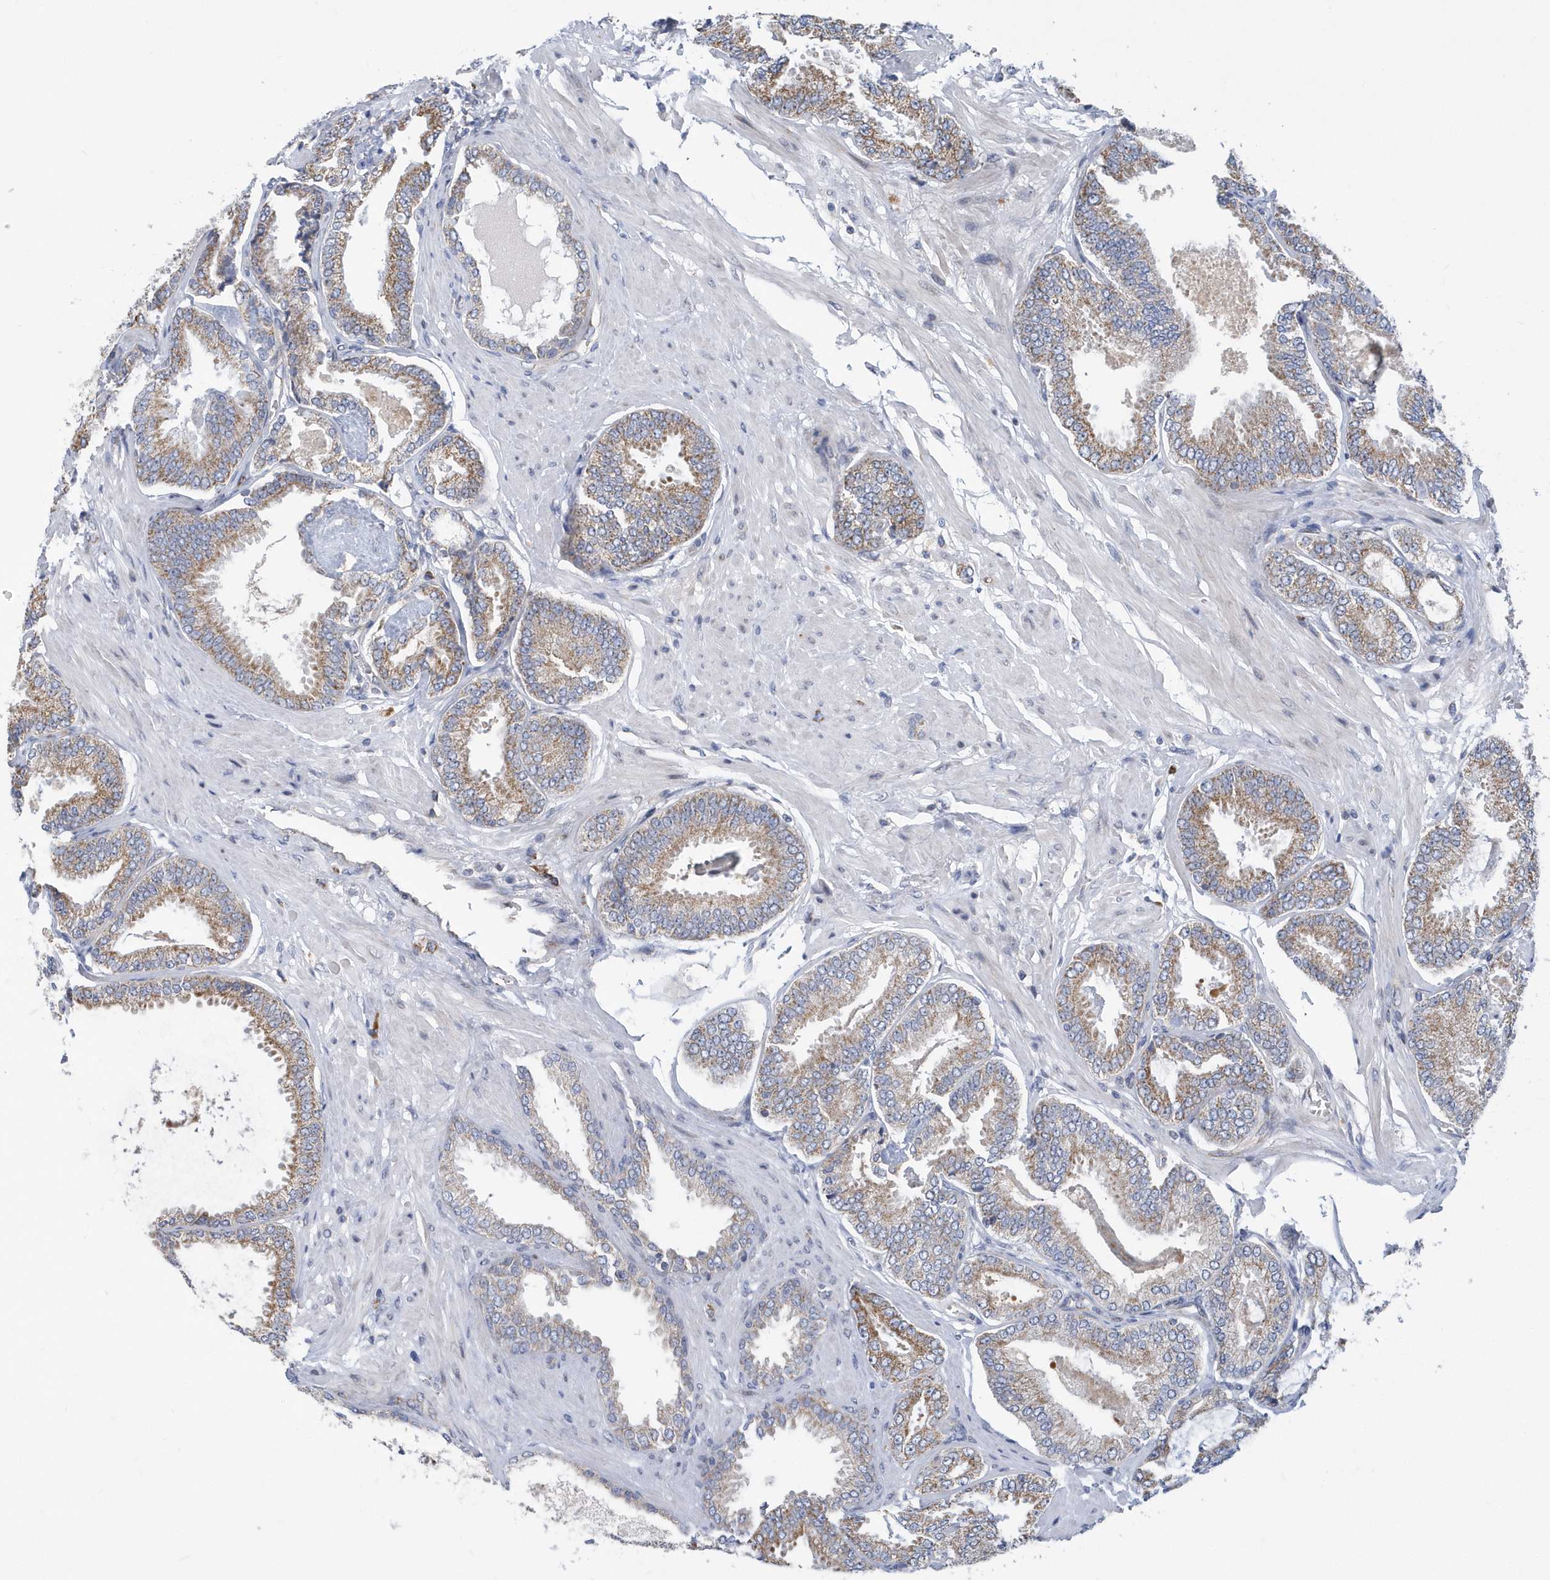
{"staining": {"intensity": "moderate", "quantity": ">75%", "location": "cytoplasmic/membranous"}, "tissue": "prostate cancer", "cell_type": "Tumor cells", "image_type": "cancer", "snomed": [{"axis": "morphology", "description": "Adenocarcinoma, Low grade"}, {"axis": "topography", "description": "Prostate"}], "caption": "Immunohistochemistry (IHC) photomicrograph of prostate low-grade adenocarcinoma stained for a protein (brown), which displays medium levels of moderate cytoplasmic/membranous positivity in about >75% of tumor cells.", "gene": "VWA5B2", "patient": {"sex": "male", "age": 71}}